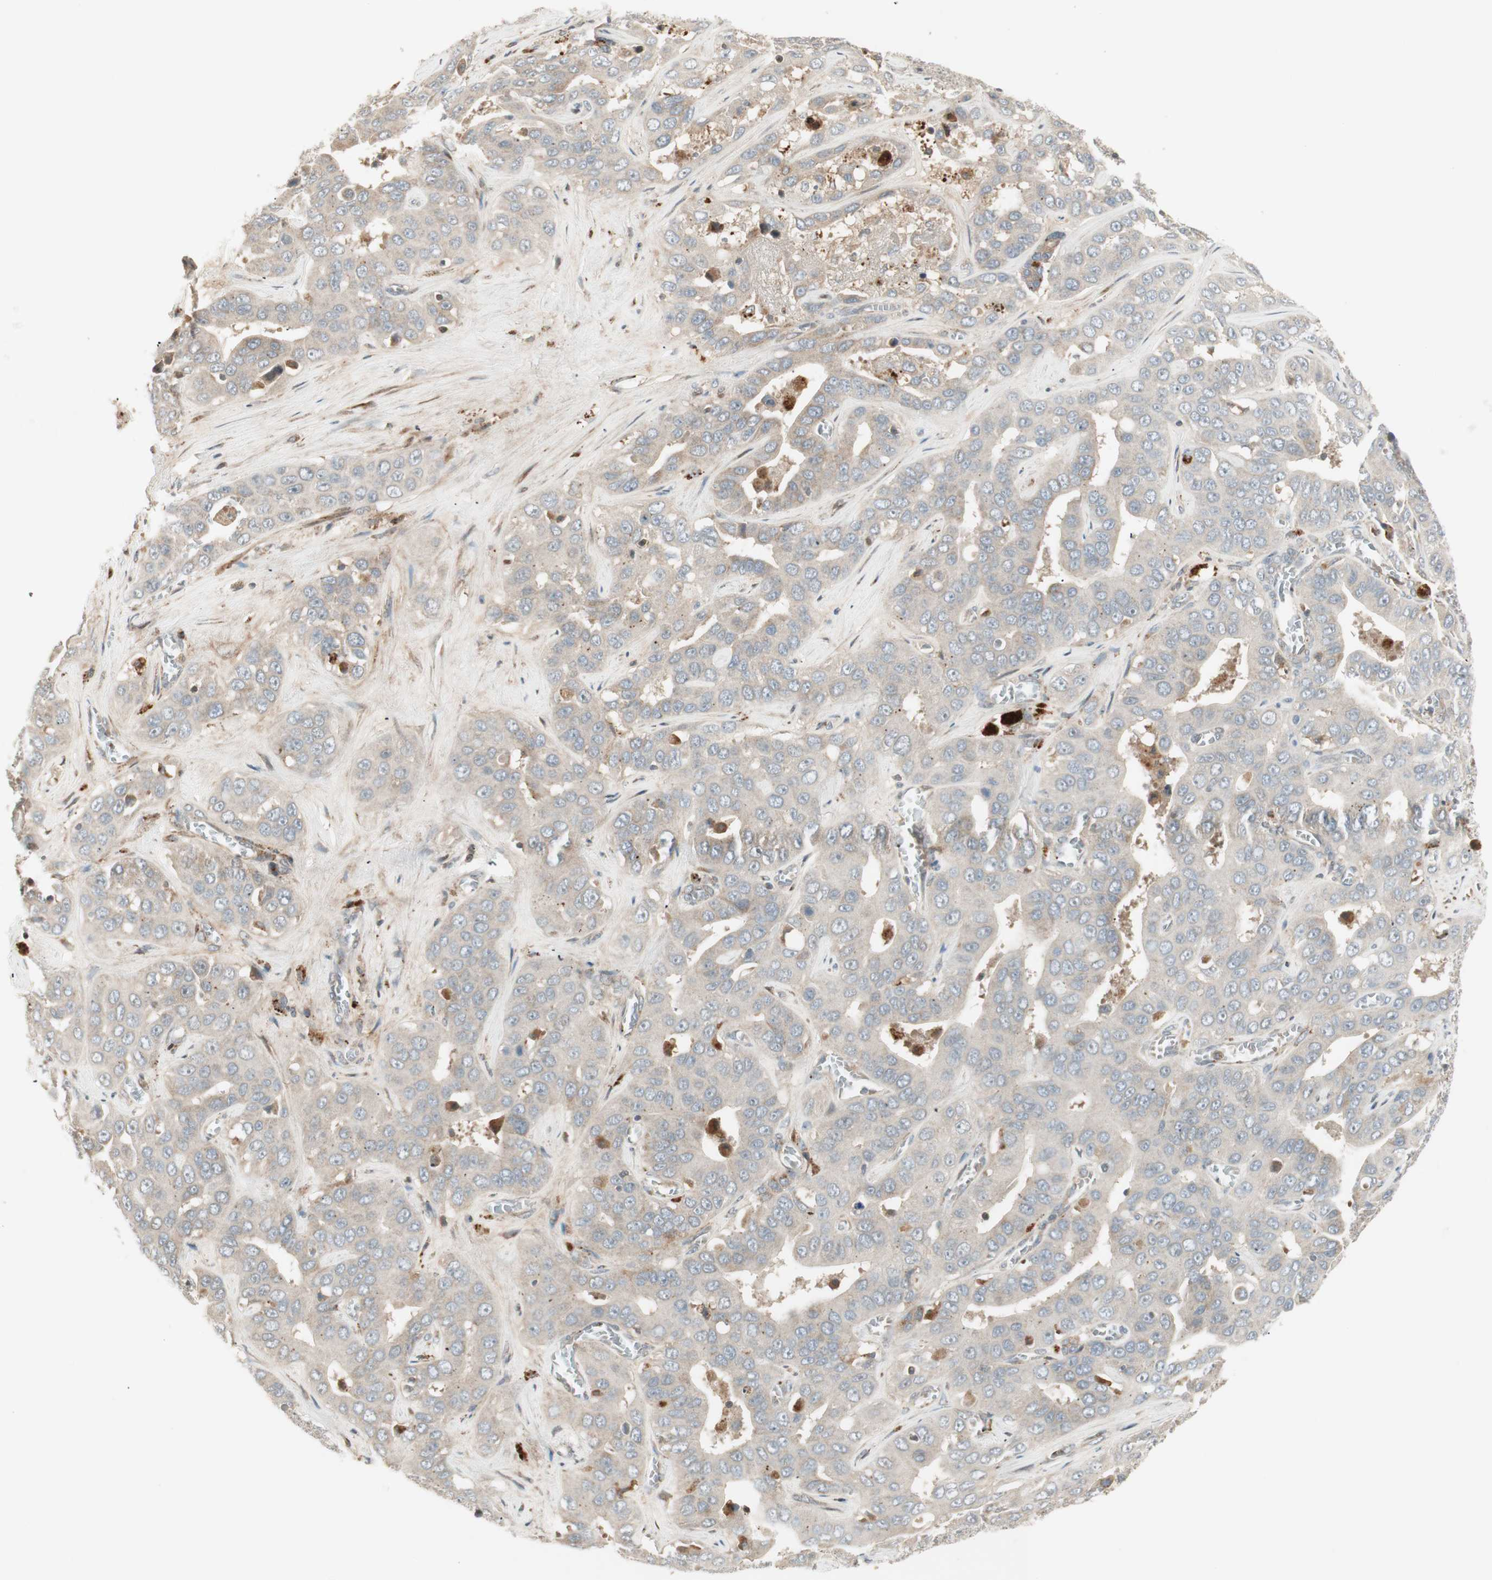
{"staining": {"intensity": "negative", "quantity": "none", "location": "none"}, "tissue": "liver cancer", "cell_type": "Tumor cells", "image_type": "cancer", "snomed": [{"axis": "morphology", "description": "Cholangiocarcinoma"}, {"axis": "topography", "description": "Liver"}], "caption": "A high-resolution photomicrograph shows immunohistochemistry staining of liver cancer (cholangiocarcinoma), which reveals no significant positivity in tumor cells.", "gene": "SFRP1", "patient": {"sex": "female", "age": 52}}